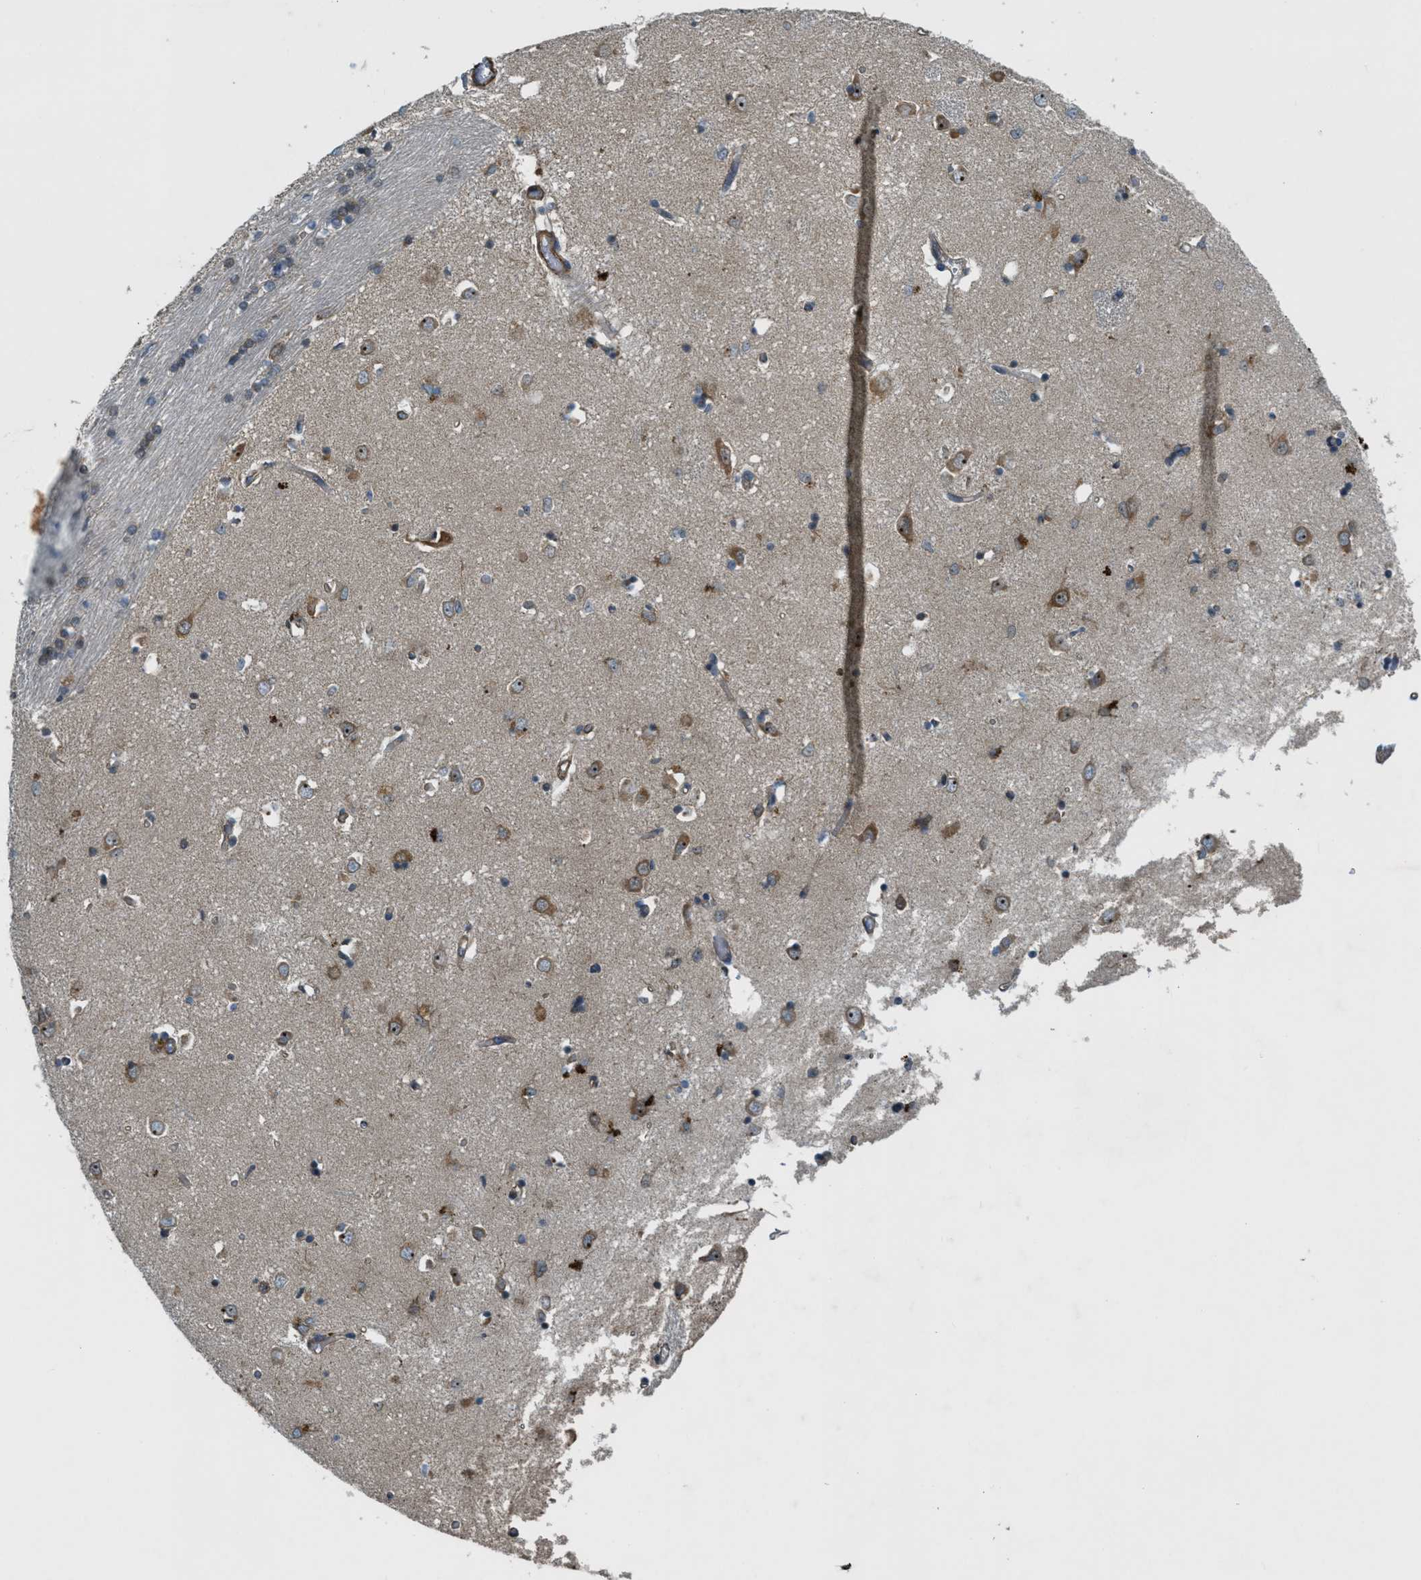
{"staining": {"intensity": "moderate", "quantity": "<25%", "location": "cytoplasmic/membranous"}, "tissue": "caudate", "cell_type": "Glial cells", "image_type": "normal", "snomed": [{"axis": "morphology", "description": "Normal tissue, NOS"}, {"axis": "topography", "description": "Lateral ventricle wall"}], "caption": "An image showing moderate cytoplasmic/membranous staining in approximately <25% of glial cells in benign caudate, as visualized by brown immunohistochemical staining.", "gene": "VEZT", "patient": {"sex": "female", "age": 19}}